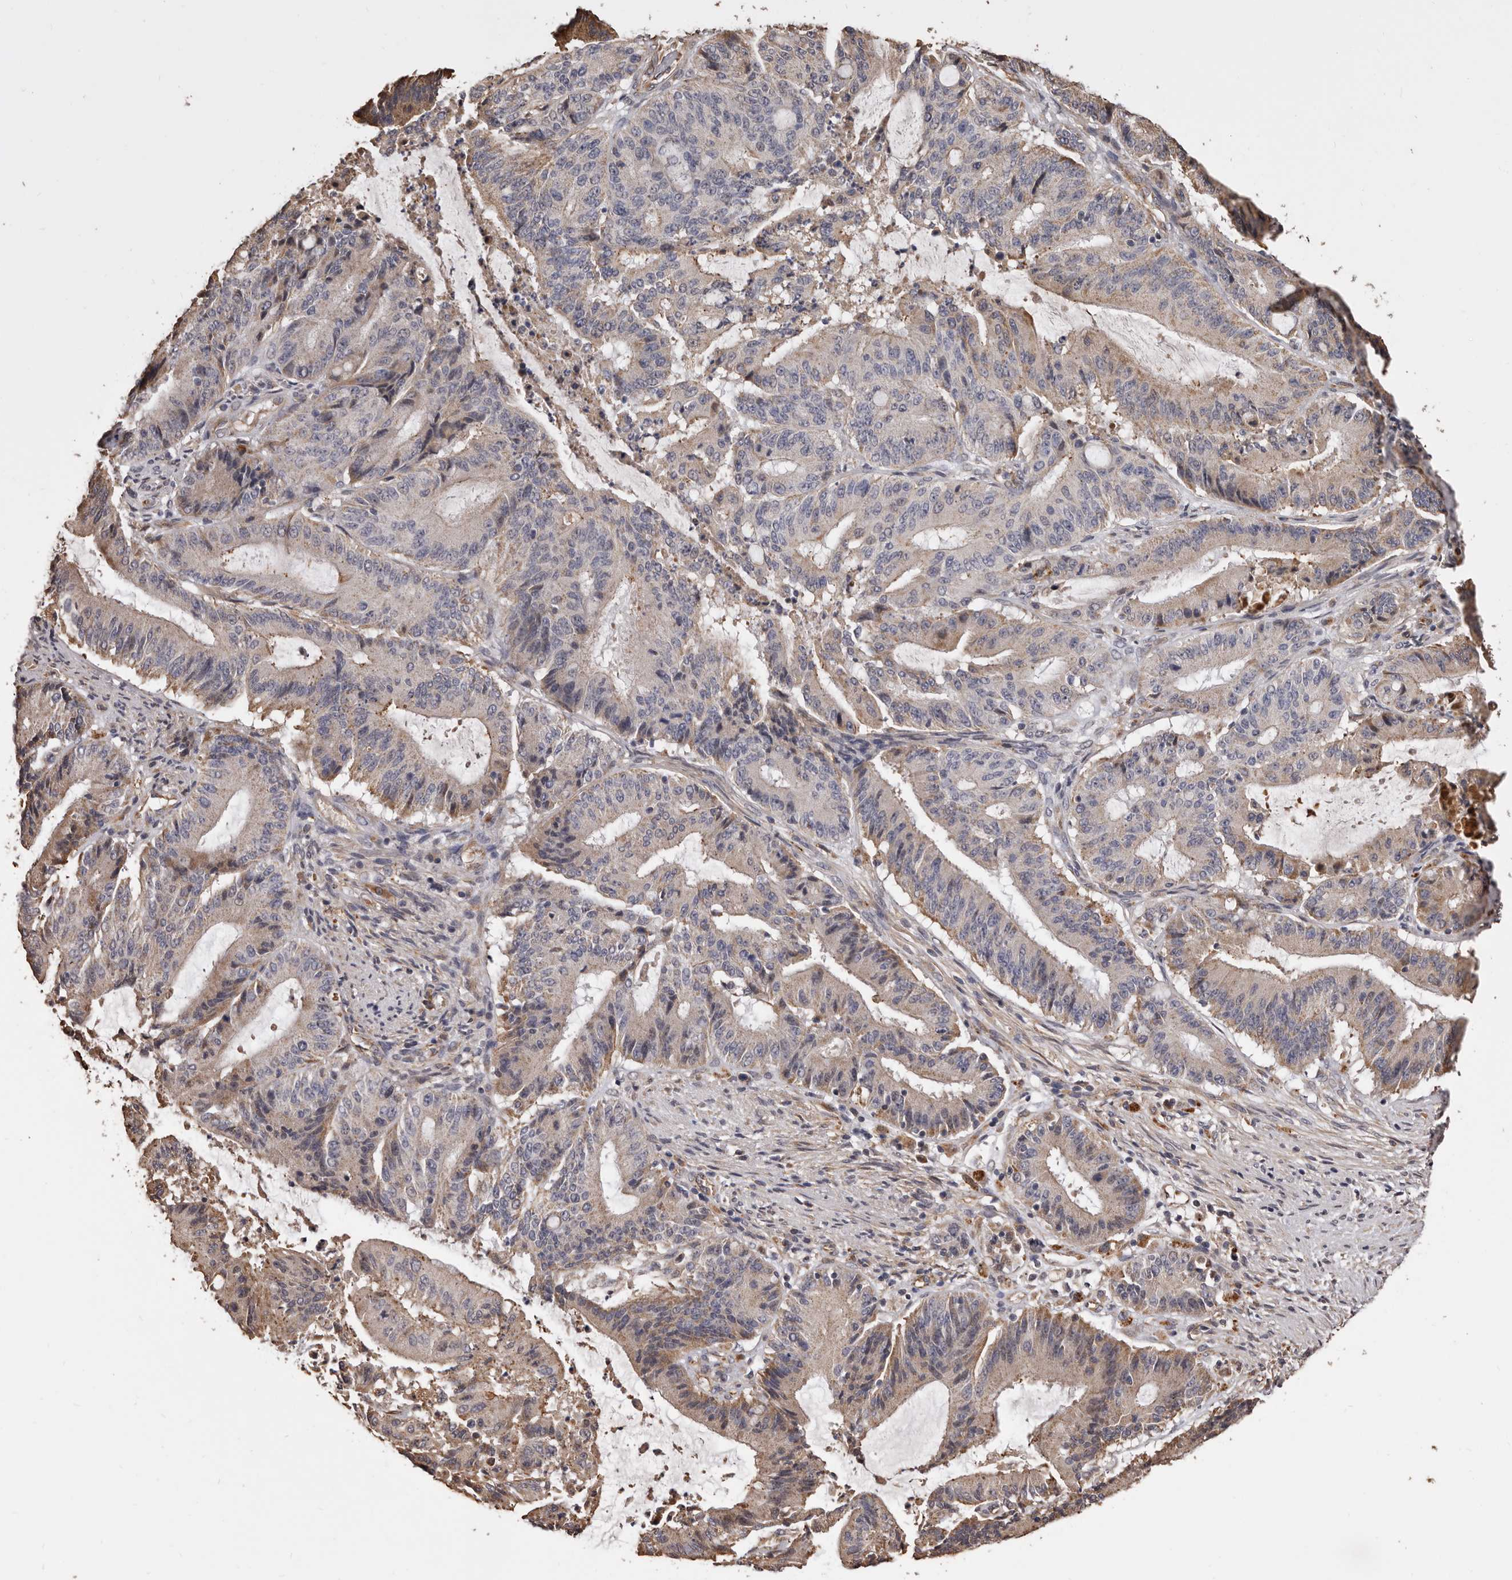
{"staining": {"intensity": "weak", "quantity": "<25%", "location": "cytoplasmic/membranous"}, "tissue": "liver cancer", "cell_type": "Tumor cells", "image_type": "cancer", "snomed": [{"axis": "morphology", "description": "Normal tissue, NOS"}, {"axis": "morphology", "description": "Cholangiocarcinoma"}, {"axis": "topography", "description": "Liver"}, {"axis": "topography", "description": "Peripheral nerve tissue"}], "caption": "The photomicrograph reveals no staining of tumor cells in cholangiocarcinoma (liver). (DAB IHC visualized using brightfield microscopy, high magnification).", "gene": "ALPK1", "patient": {"sex": "female", "age": 73}}